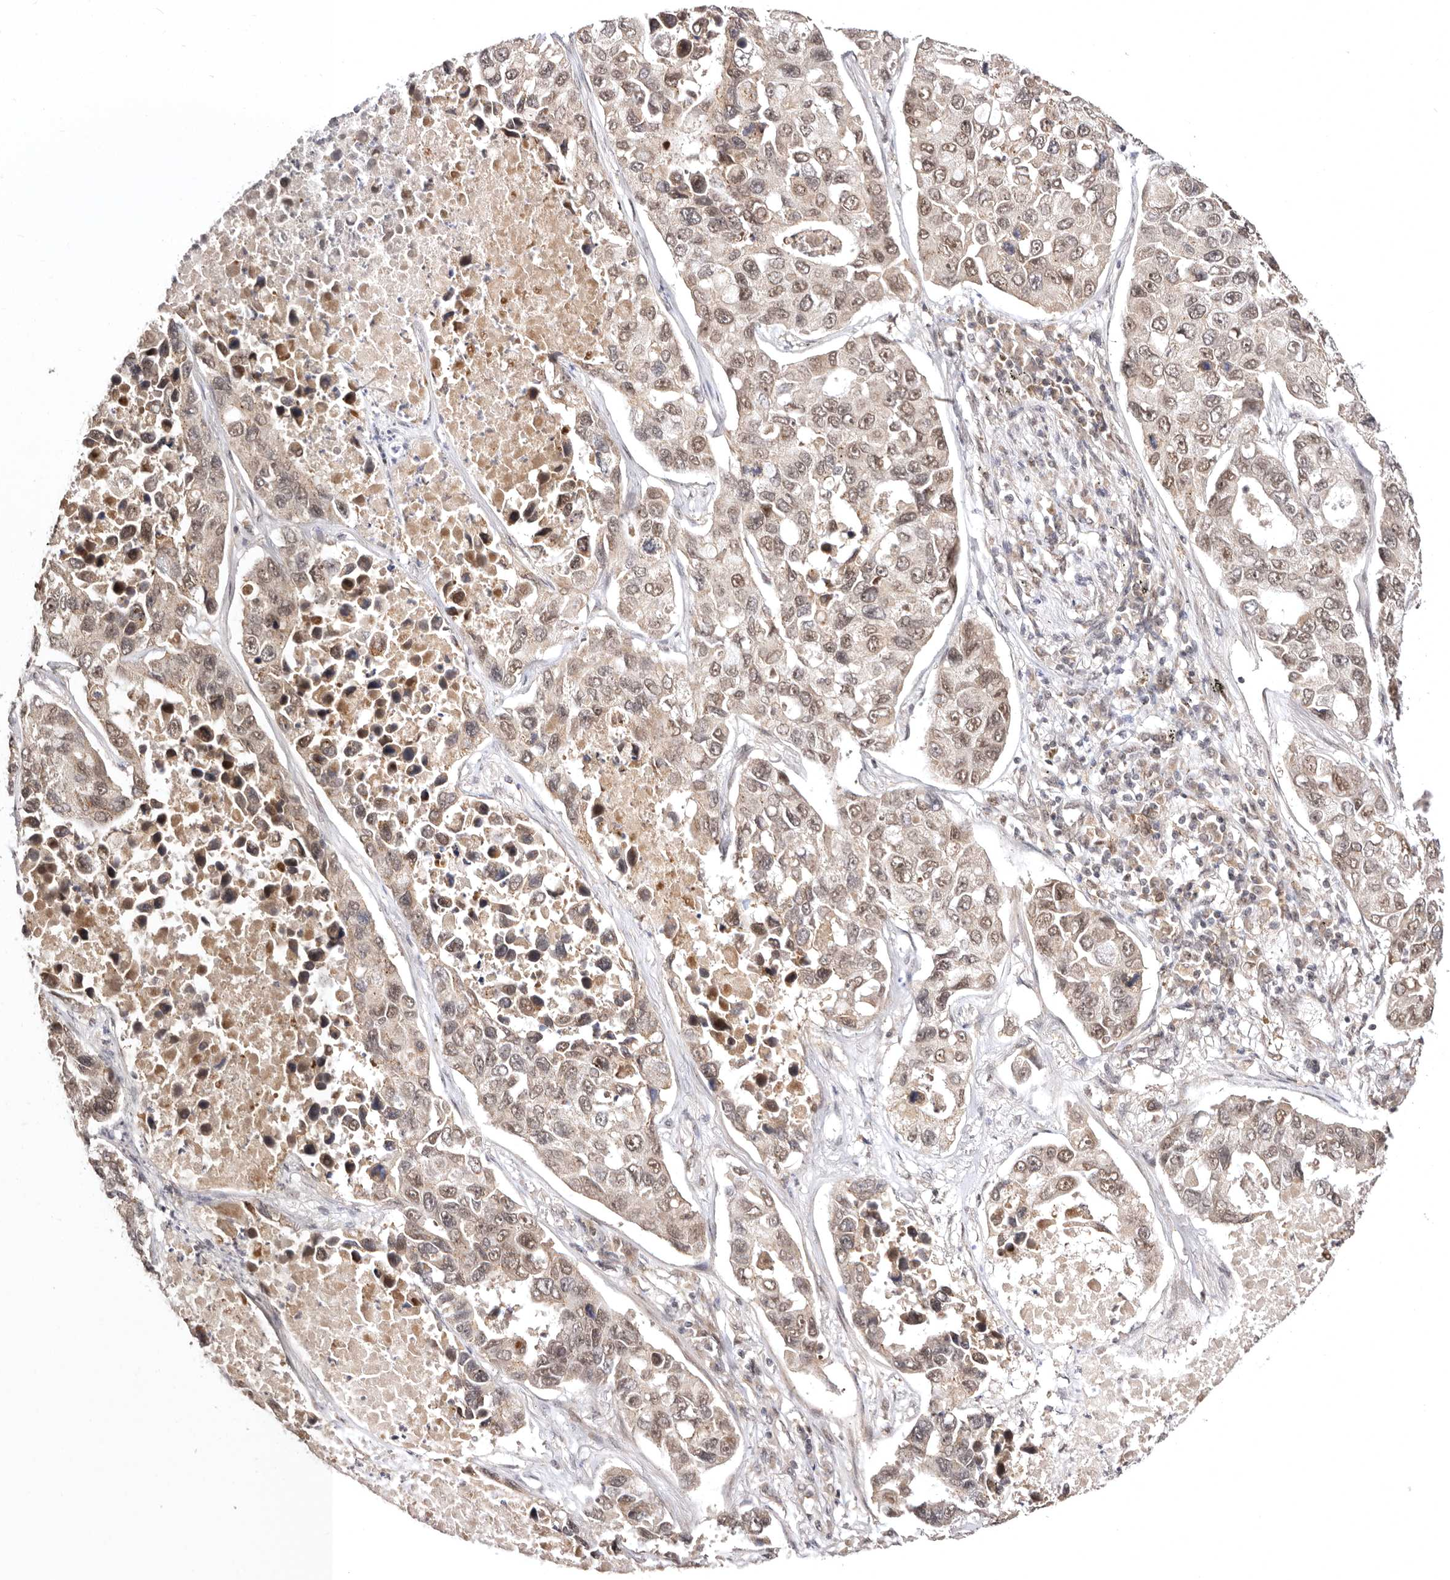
{"staining": {"intensity": "weak", "quantity": ">75%", "location": "cytoplasmic/membranous,nuclear"}, "tissue": "lung cancer", "cell_type": "Tumor cells", "image_type": "cancer", "snomed": [{"axis": "morphology", "description": "Adenocarcinoma, NOS"}, {"axis": "topography", "description": "Lung"}], "caption": "Immunohistochemical staining of lung adenocarcinoma exhibits weak cytoplasmic/membranous and nuclear protein expression in about >75% of tumor cells.", "gene": "MED8", "patient": {"sex": "male", "age": 64}}